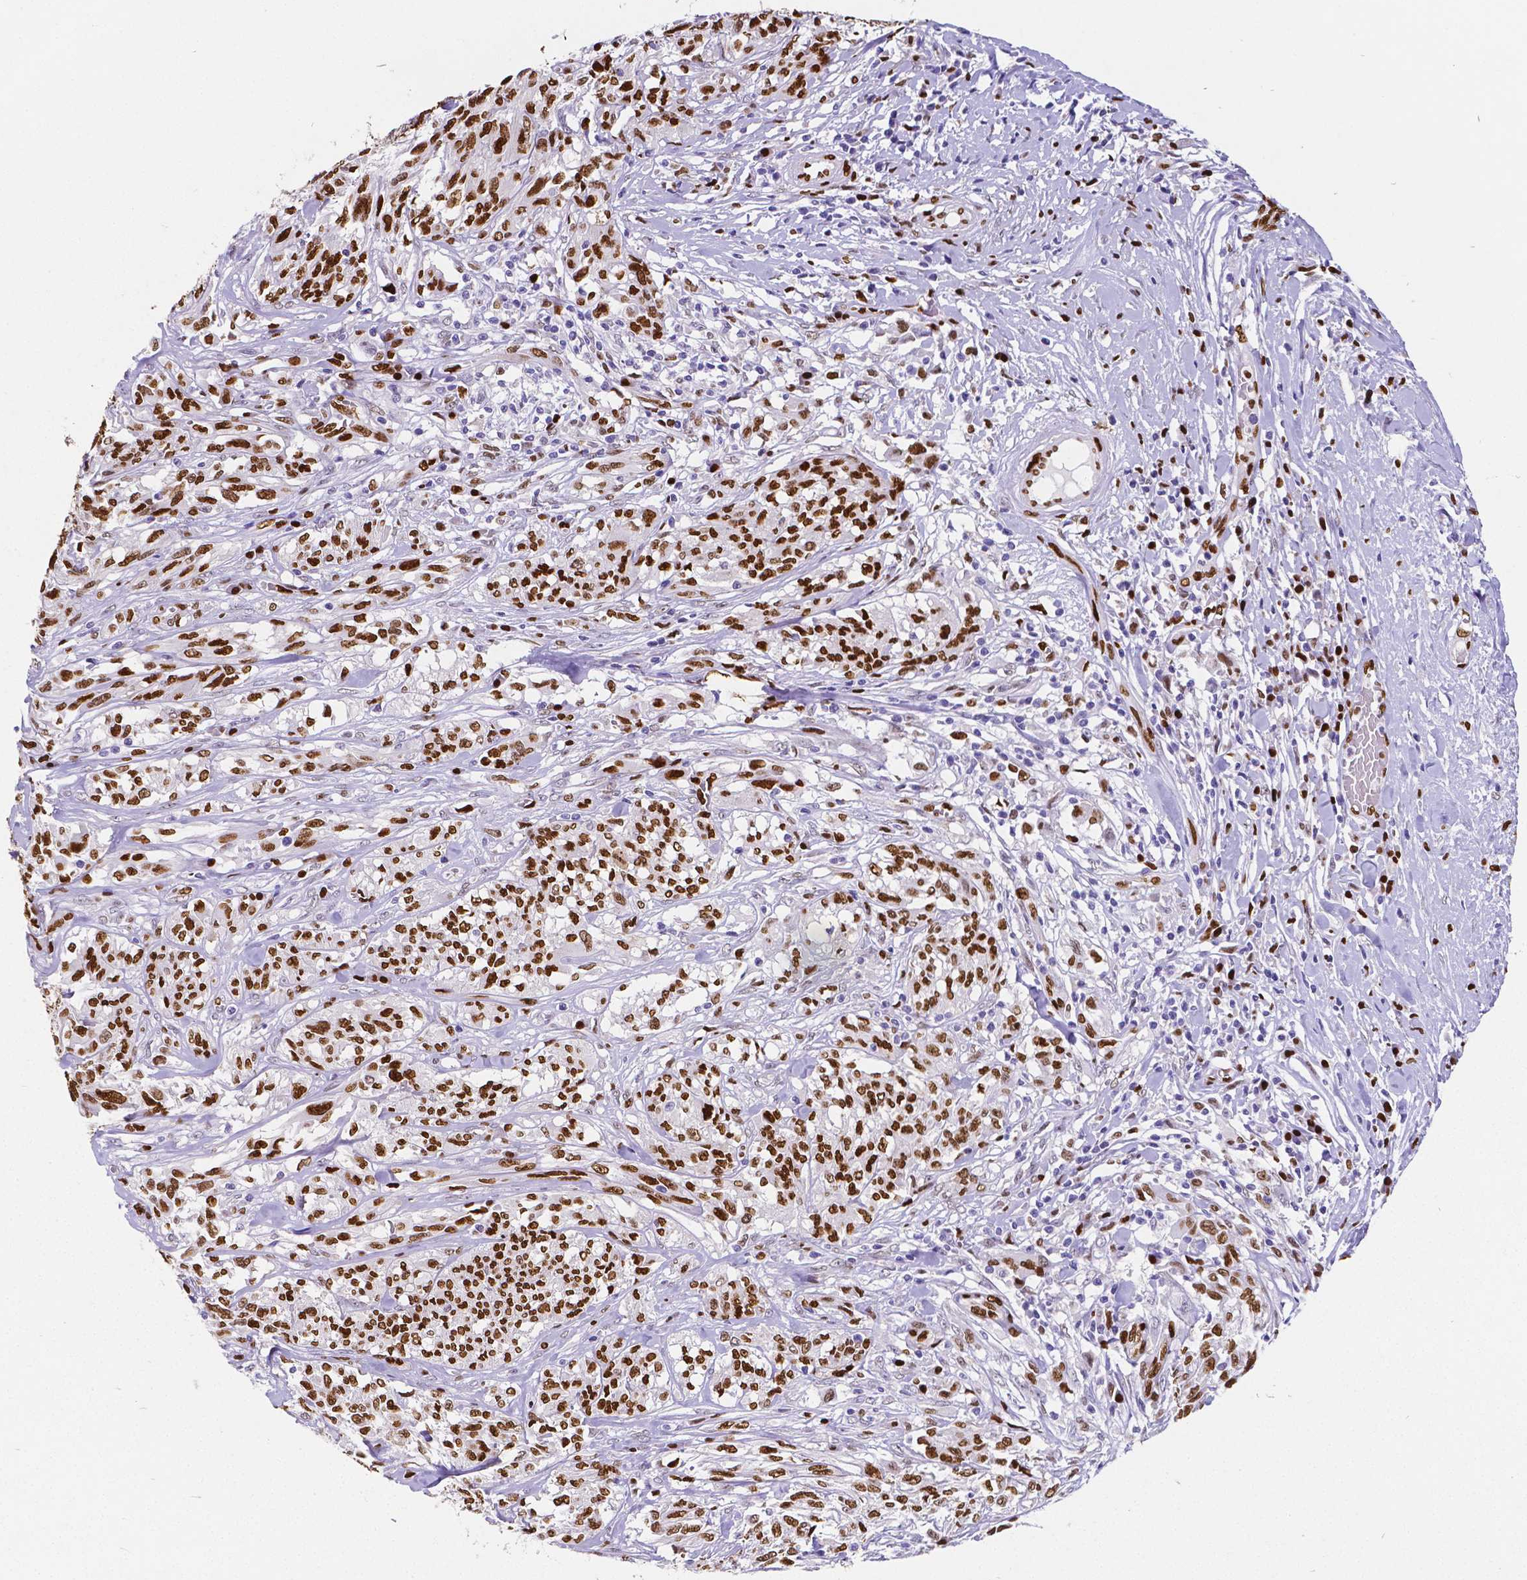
{"staining": {"intensity": "strong", "quantity": ">75%", "location": "nuclear"}, "tissue": "melanoma", "cell_type": "Tumor cells", "image_type": "cancer", "snomed": [{"axis": "morphology", "description": "Malignant melanoma, NOS"}, {"axis": "topography", "description": "Skin"}], "caption": "Immunohistochemical staining of malignant melanoma displays strong nuclear protein staining in about >75% of tumor cells. The protein of interest is shown in brown color, while the nuclei are stained blue.", "gene": "MEF2C", "patient": {"sex": "female", "age": 91}}